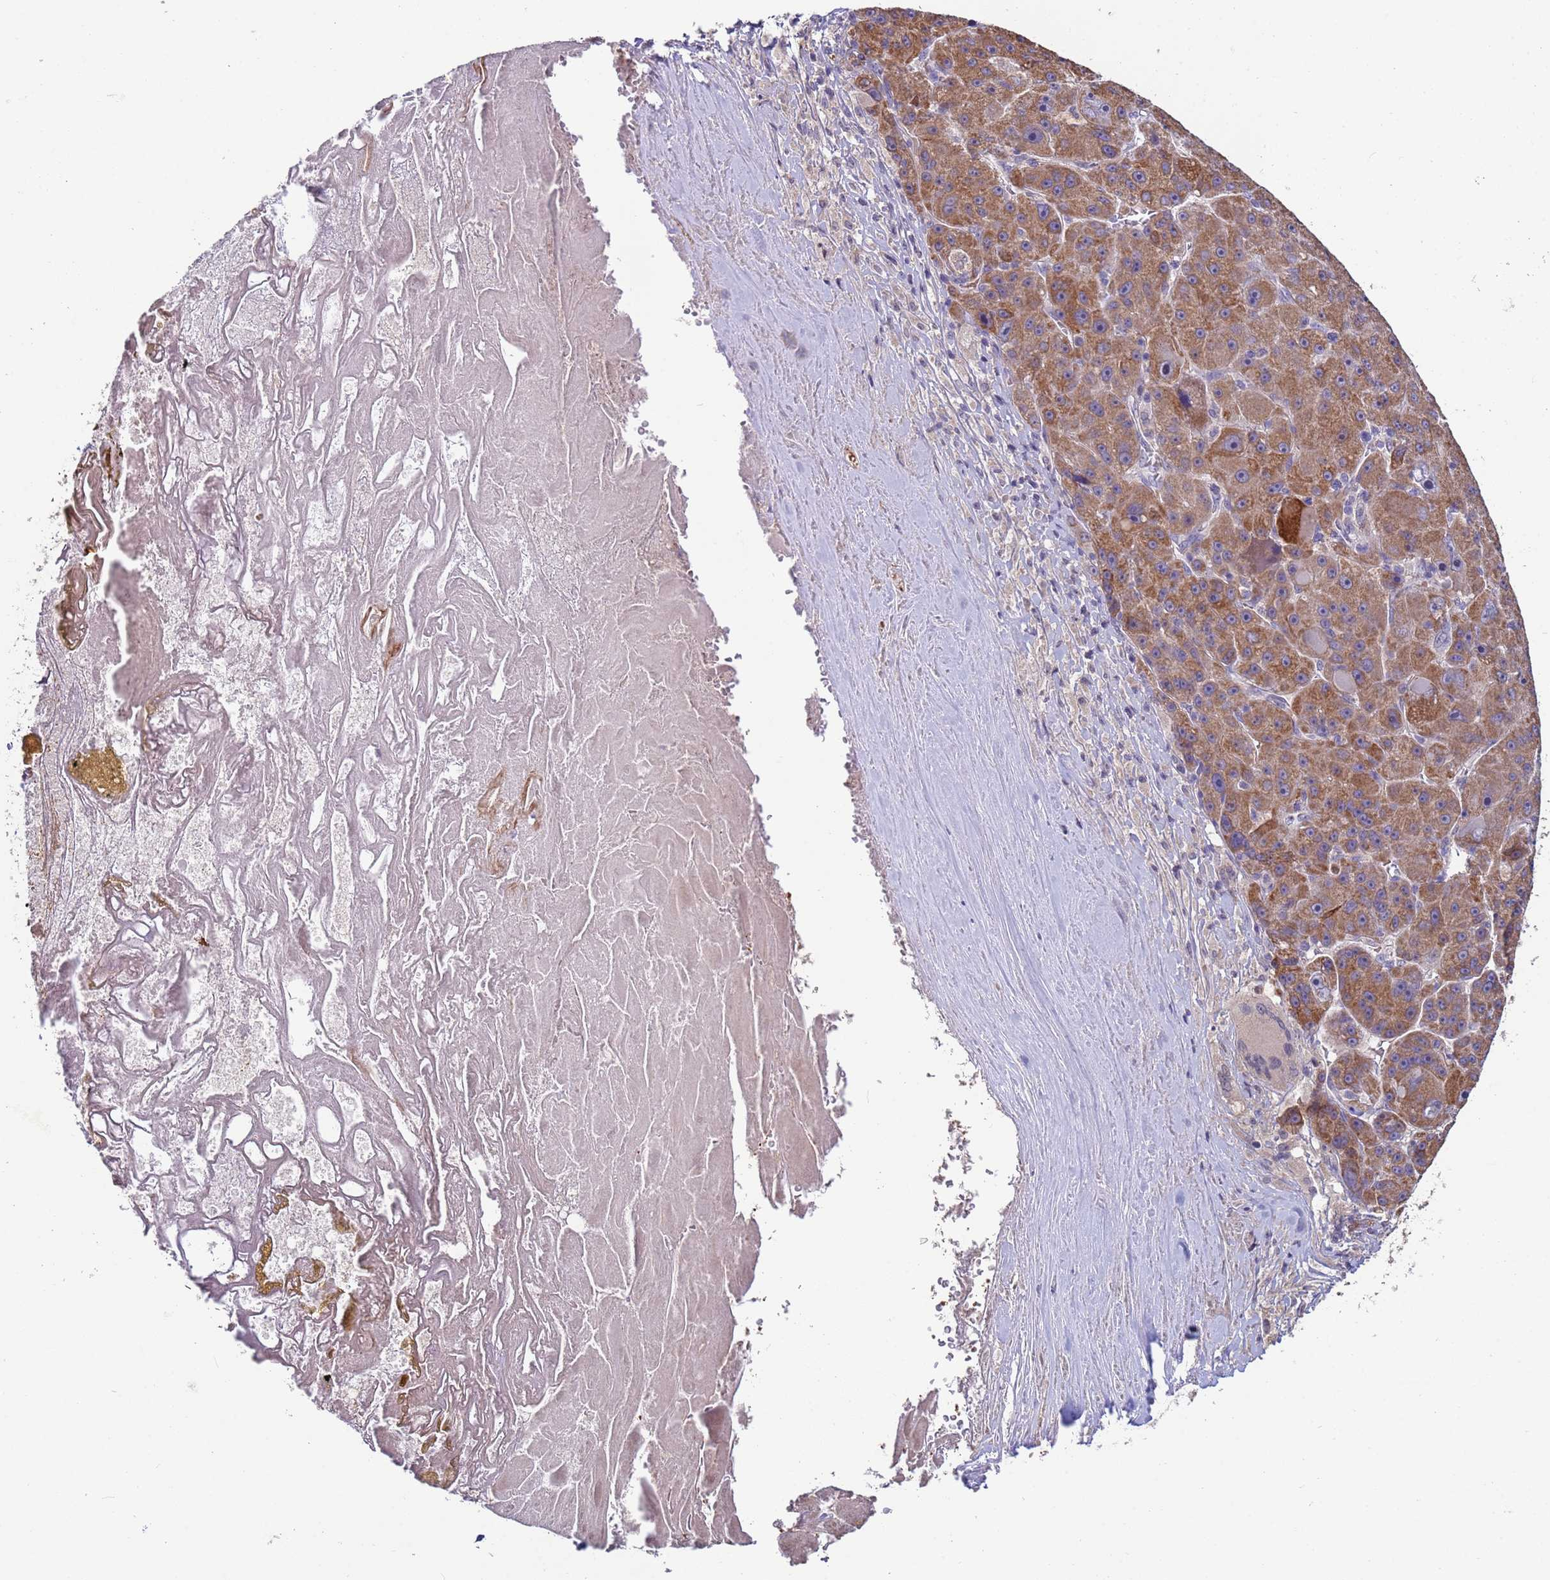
{"staining": {"intensity": "moderate", "quantity": ">75%", "location": "cytoplasmic/membranous"}, "tissue": "liver cancer", "cell_type": "Tumor cells", "image_type": "cancer", "snomed": [{"axis": "morphology", "description": "Carcinoma, Hepatocellular, NOS"}, {"axis": "topography", "description": "Liver"}], "caption": "High-magnification brightfield microscopy of liver cancer (hepatocellular carcinoma) stained with DAB (brown) and counterstained with hematoxylin (blue). tumor cells exhibit moderate cytoplasmic/membranous staining is appreciated in approximately>75% of cells.", "gene": "CLHC1", "patient": {"sex": "male", "age": 76}}